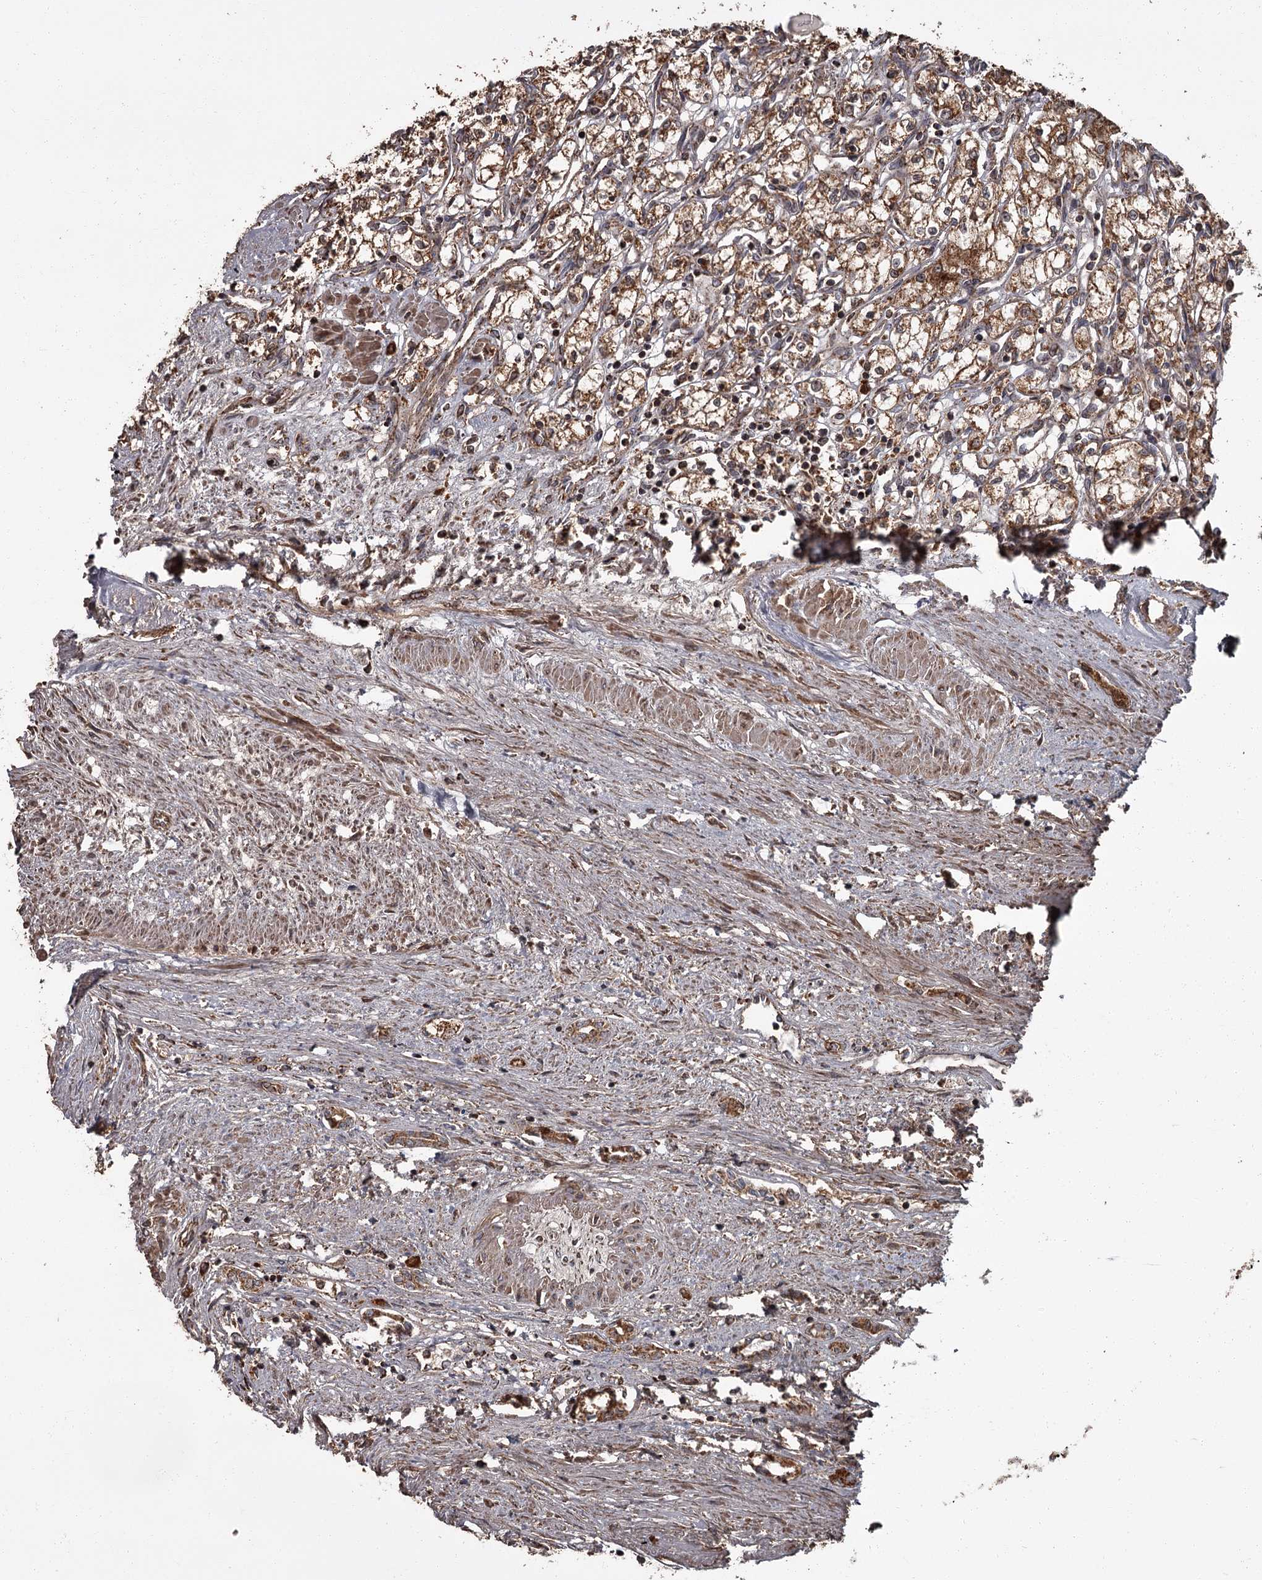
{"staining": {"intensity": "strong", "quantity": "25%-75%", "location": "cytoplasmic/membranous"}, "tissue": "renal cancer", "cell_type": "Tumor cells", "image_type": "cancer", "snomed": [{"axis": "morphology", "description": "Adenocarcinoma, NOS"}, {"axis": "topography", "description": "Kidney"}], "caption": "Strong cytoplasmic/membranous positivity is appreciated in about 25%-75% of tumor cells in renal cancer. (DAB = brown stain, brightfield microscopy at high magnification).", "gene": "THAP9", "patient": {"sex": "male", "age": 59}}